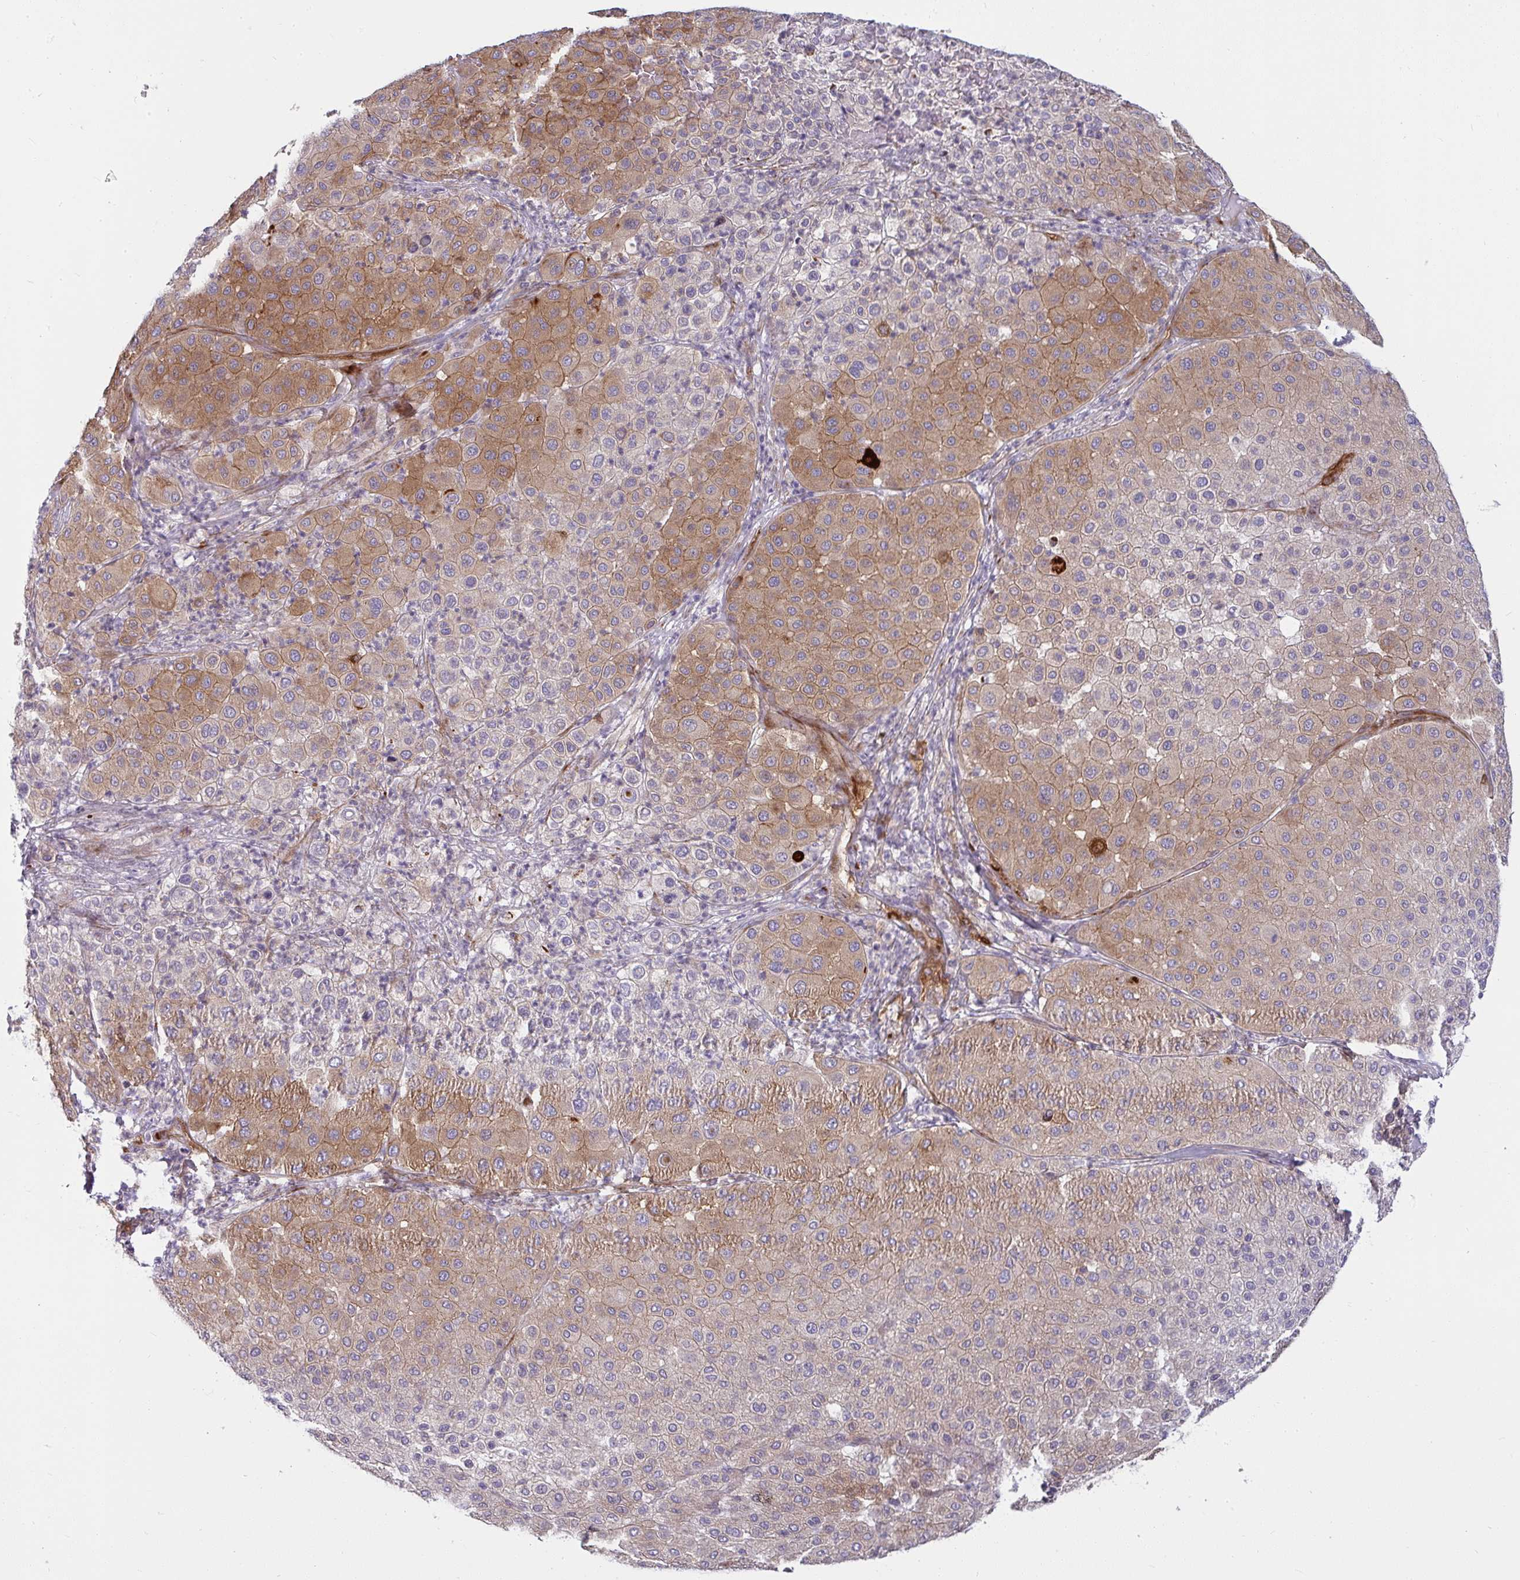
{"staining": {"intensity": "moderate", "quantity": ">75%", "location": "cytoplasmic/membranous"}, "tissue": "melanoma", "cell_type": "Tumor cells", "image_type": "cancer", "snomed": [{"axis": "morphology", "description": "Malignant melanoma, Metastatic site"}, {"axis": "topography", "description": "Smooth muscle"}], "caption": "Human malignant melanoma (metastatic site) stained with a protein marker demonstrates moderate staining in tumor cells.", "gene": "IFIT3", "patient": {"sex": "male", "age": 41}}